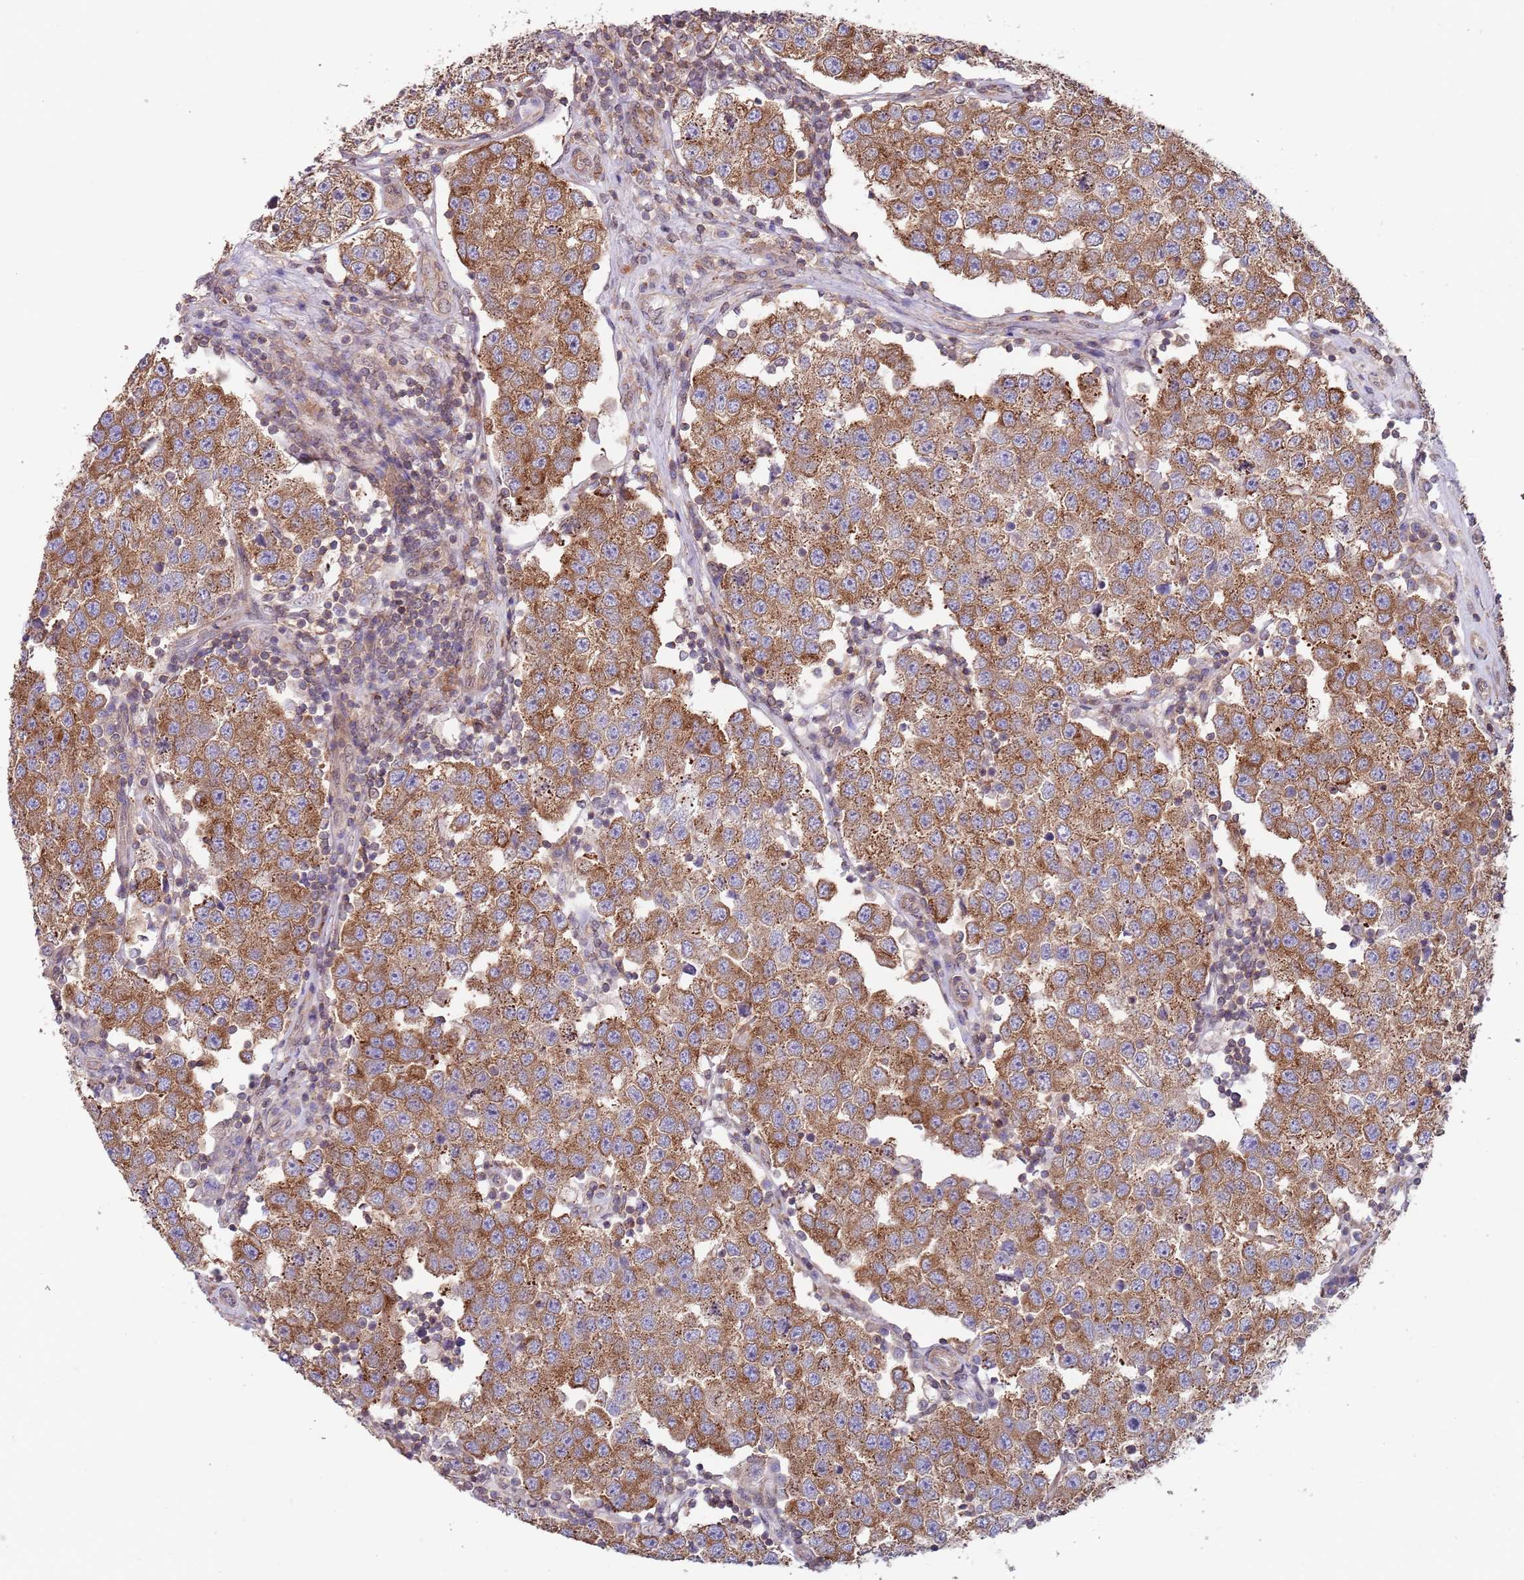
{"staining": {"intensity": "moderate", "quantity": ">75%", "location": "cytoplasmic/membranous"}, "tissue": "testis cancer", "cell_type": "Tumor cells", "image_type": "cancer", "snomed": [{"axis": "morphology", "description": "Seminoma, NOS"}, {"axis": "topography", "description": "Testis"}], "caption": "A medium amount of moderate cytoplasmic/membranous positivity is identified in about >75% of tumor cells in testis seminoma tissue. (DAB (3,3'-diaminobenzidine) IHC, brown staining for protein, blue staining for nuclei).", "gene": "RNF19B", "patient": {"sex": "male", "age": 34}}